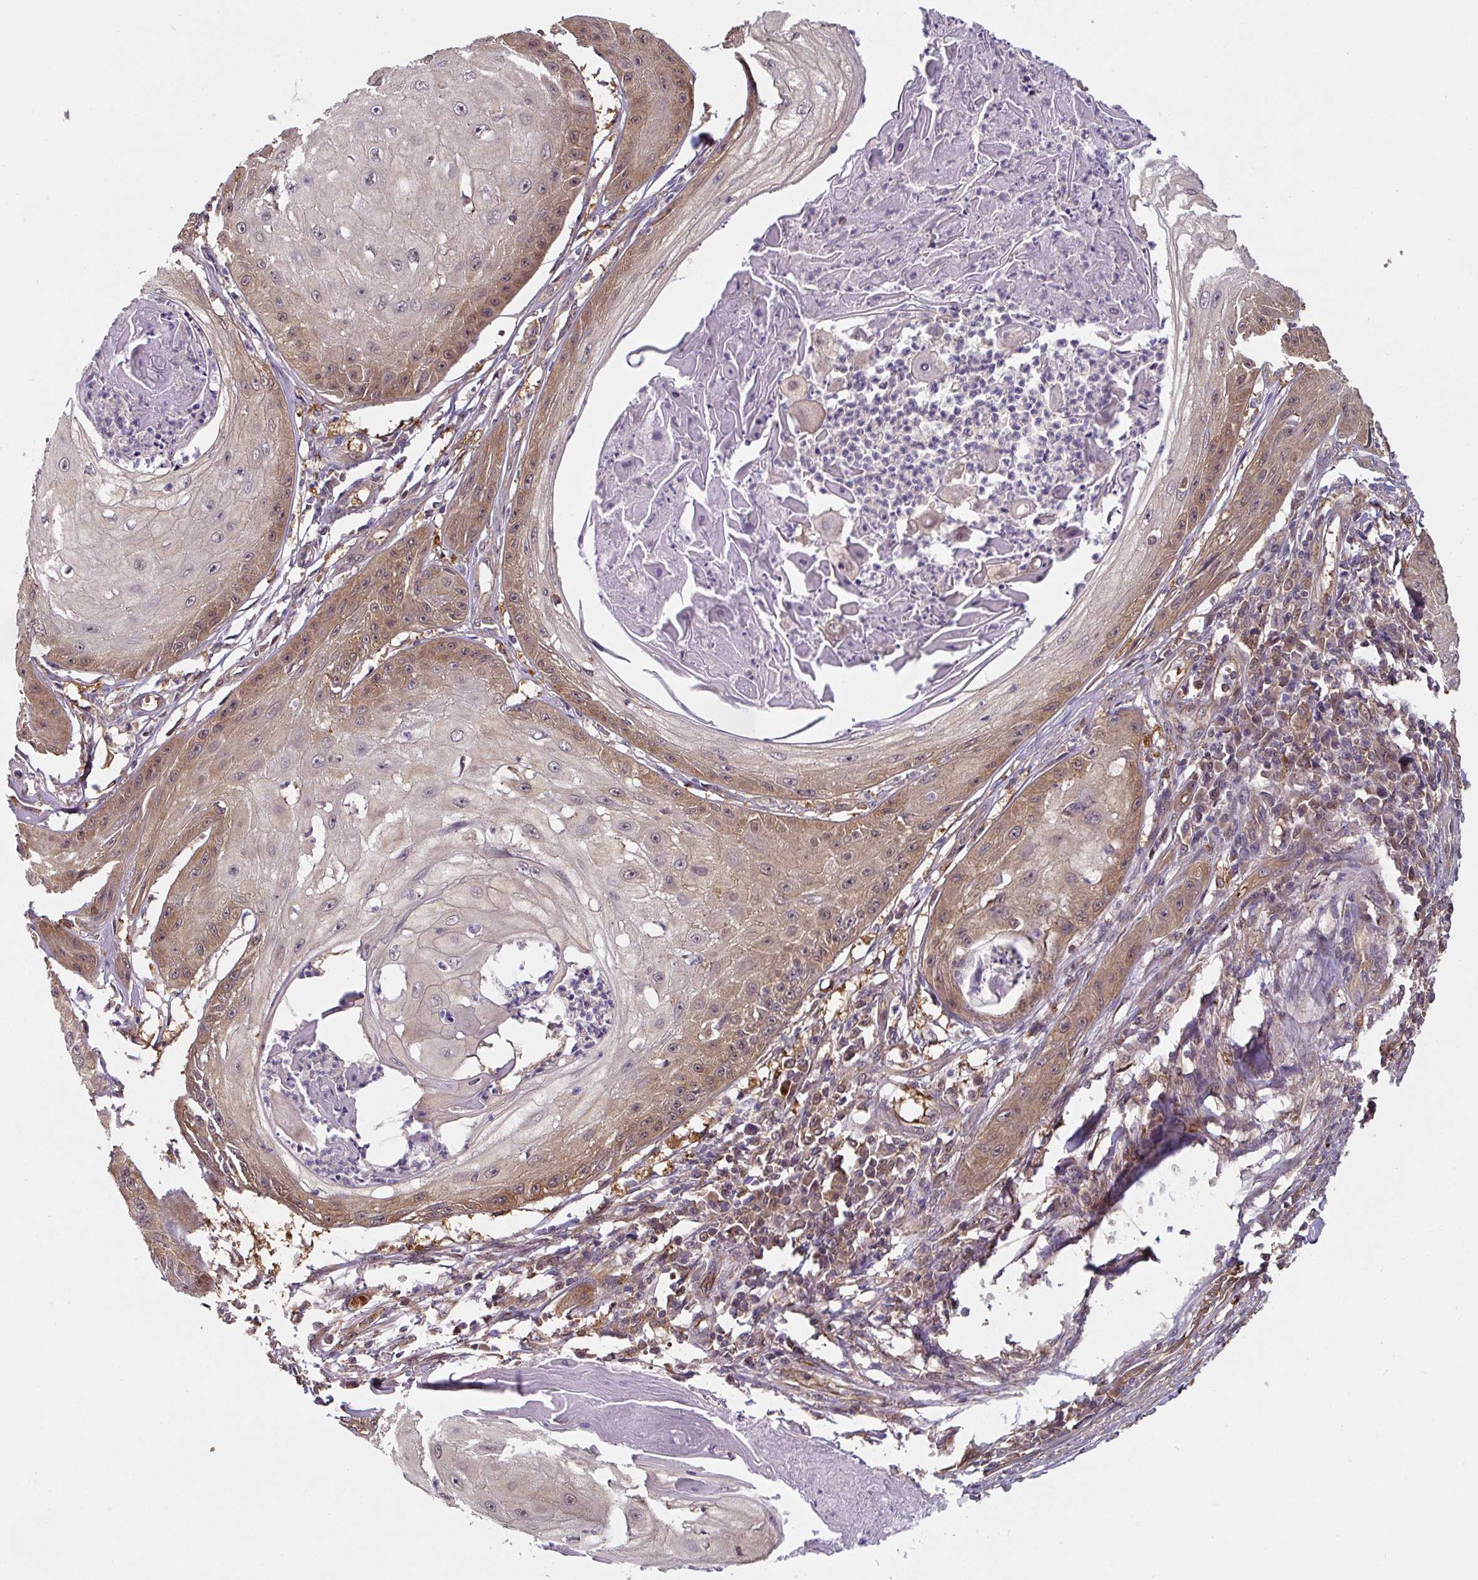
{"staining": {"intensity": "moderate", "quantity": "25%-75%", "location": "cytoplasmic/membranous"}, "tissue": "skin cancer", "cell_type": "Tumor cells", "image_type": "cancer", "snomed": [{"axis": "morphology", "description": "Squamous cell carcinoma, NOS"}, {"axis": "topography", "description": "Skin"}], "caption": "High-power microscopy captured an IHC micrograph of skin squamous cell carcinoma, revealing moderate cytoplasmic/membranous expression in about 25%-75% of tumor cells.", "gene": "ST13", "patient": {"sex": "male", "age": 70}}